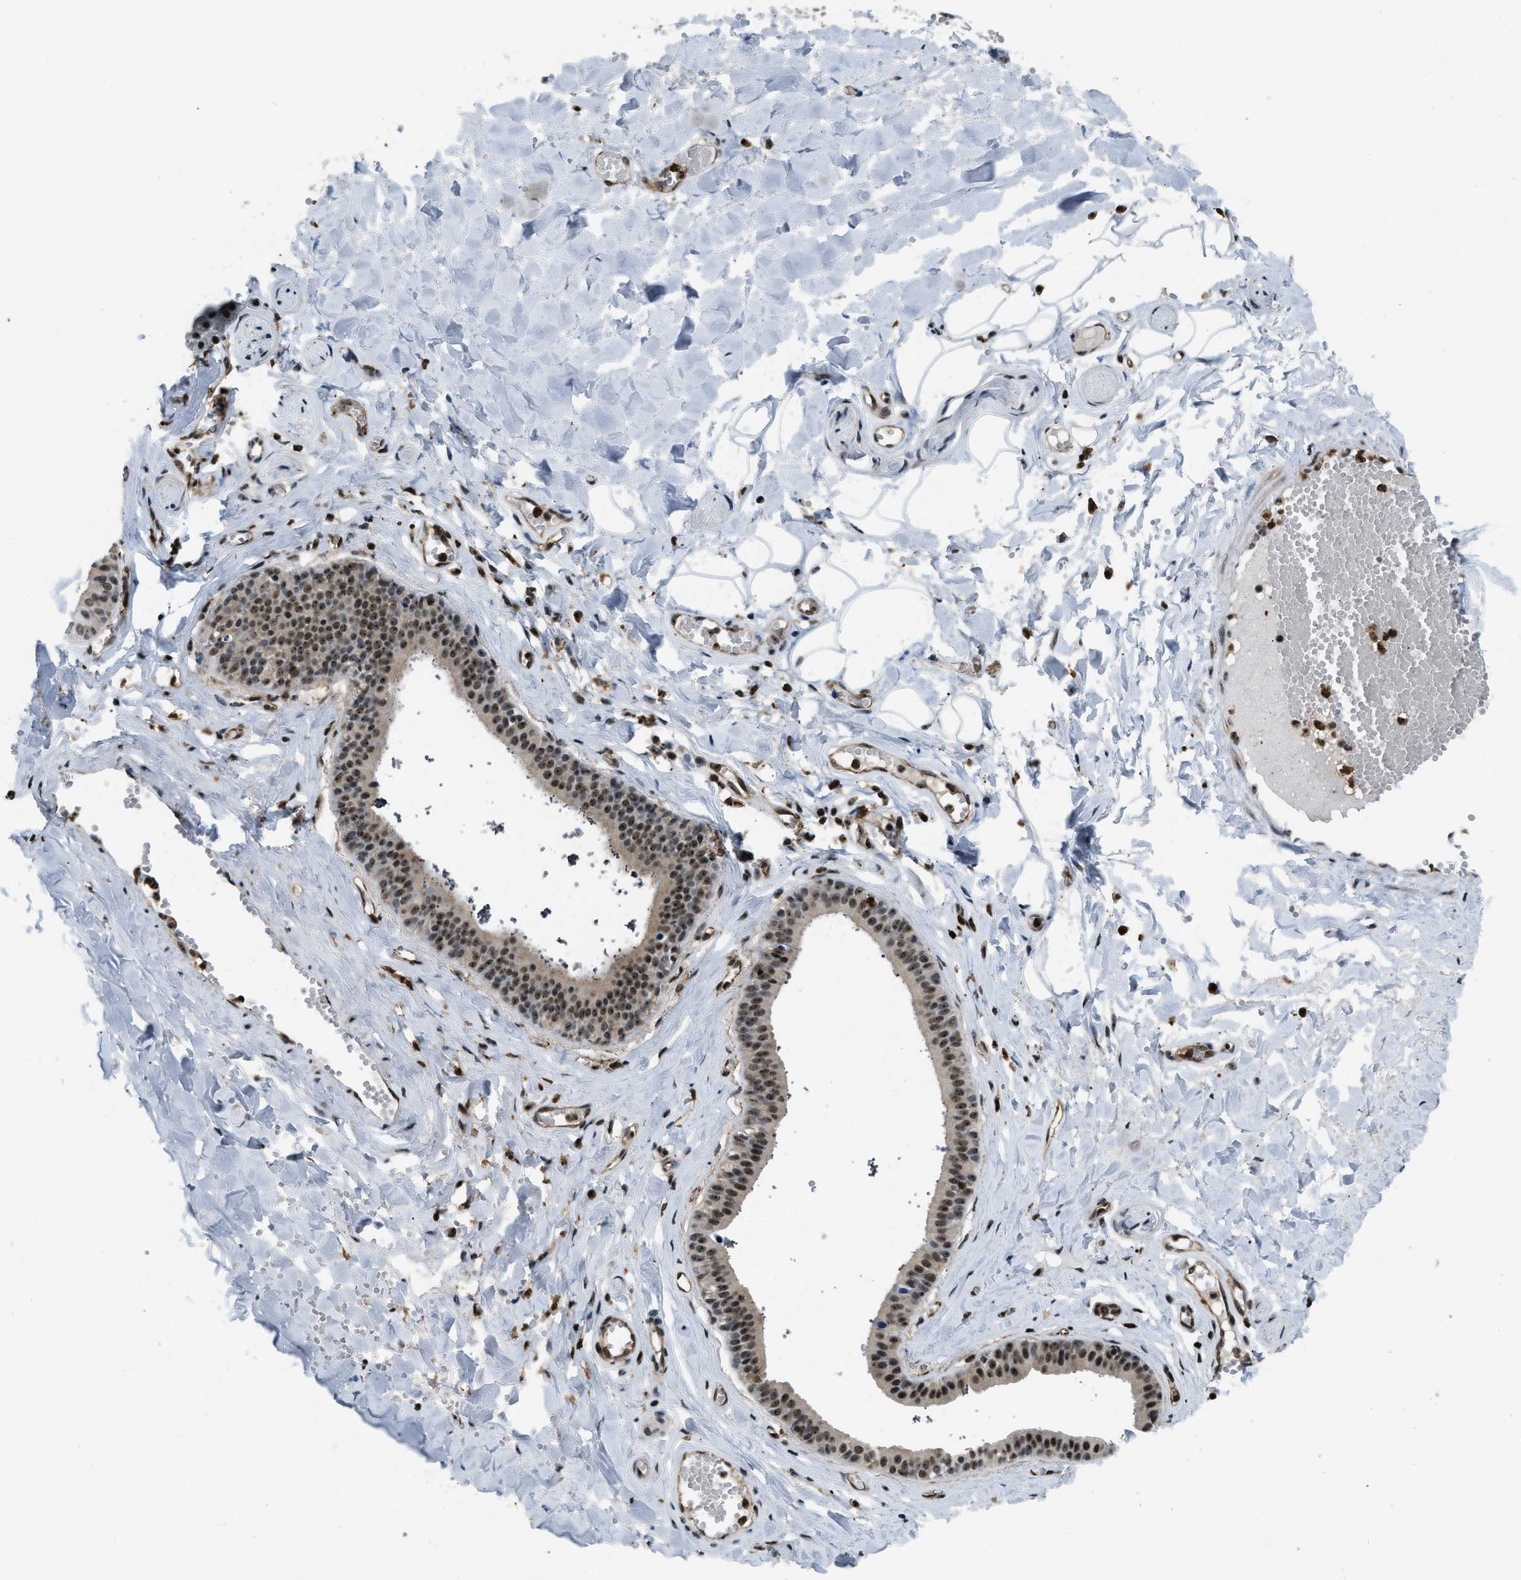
{"staining": {"intensity": "moderate", "quantity": ">75%", "location": "nuclear"}, "tissue": "salivary gland", "cell_type": "Glandular cells", "image_type": "normal", "snomed": [{"axis": "morphology", "description": "Normal tissue, NOS"}, {"axis": "topography", "description": "Salivary gland"}], "caption": "Protein expression analysis of benign human salivary gland reveals moderate nuclear expression in about >75% of glandular cells.", "gene": "E2F1", "patient": {"sex": "male", "age": 62}}